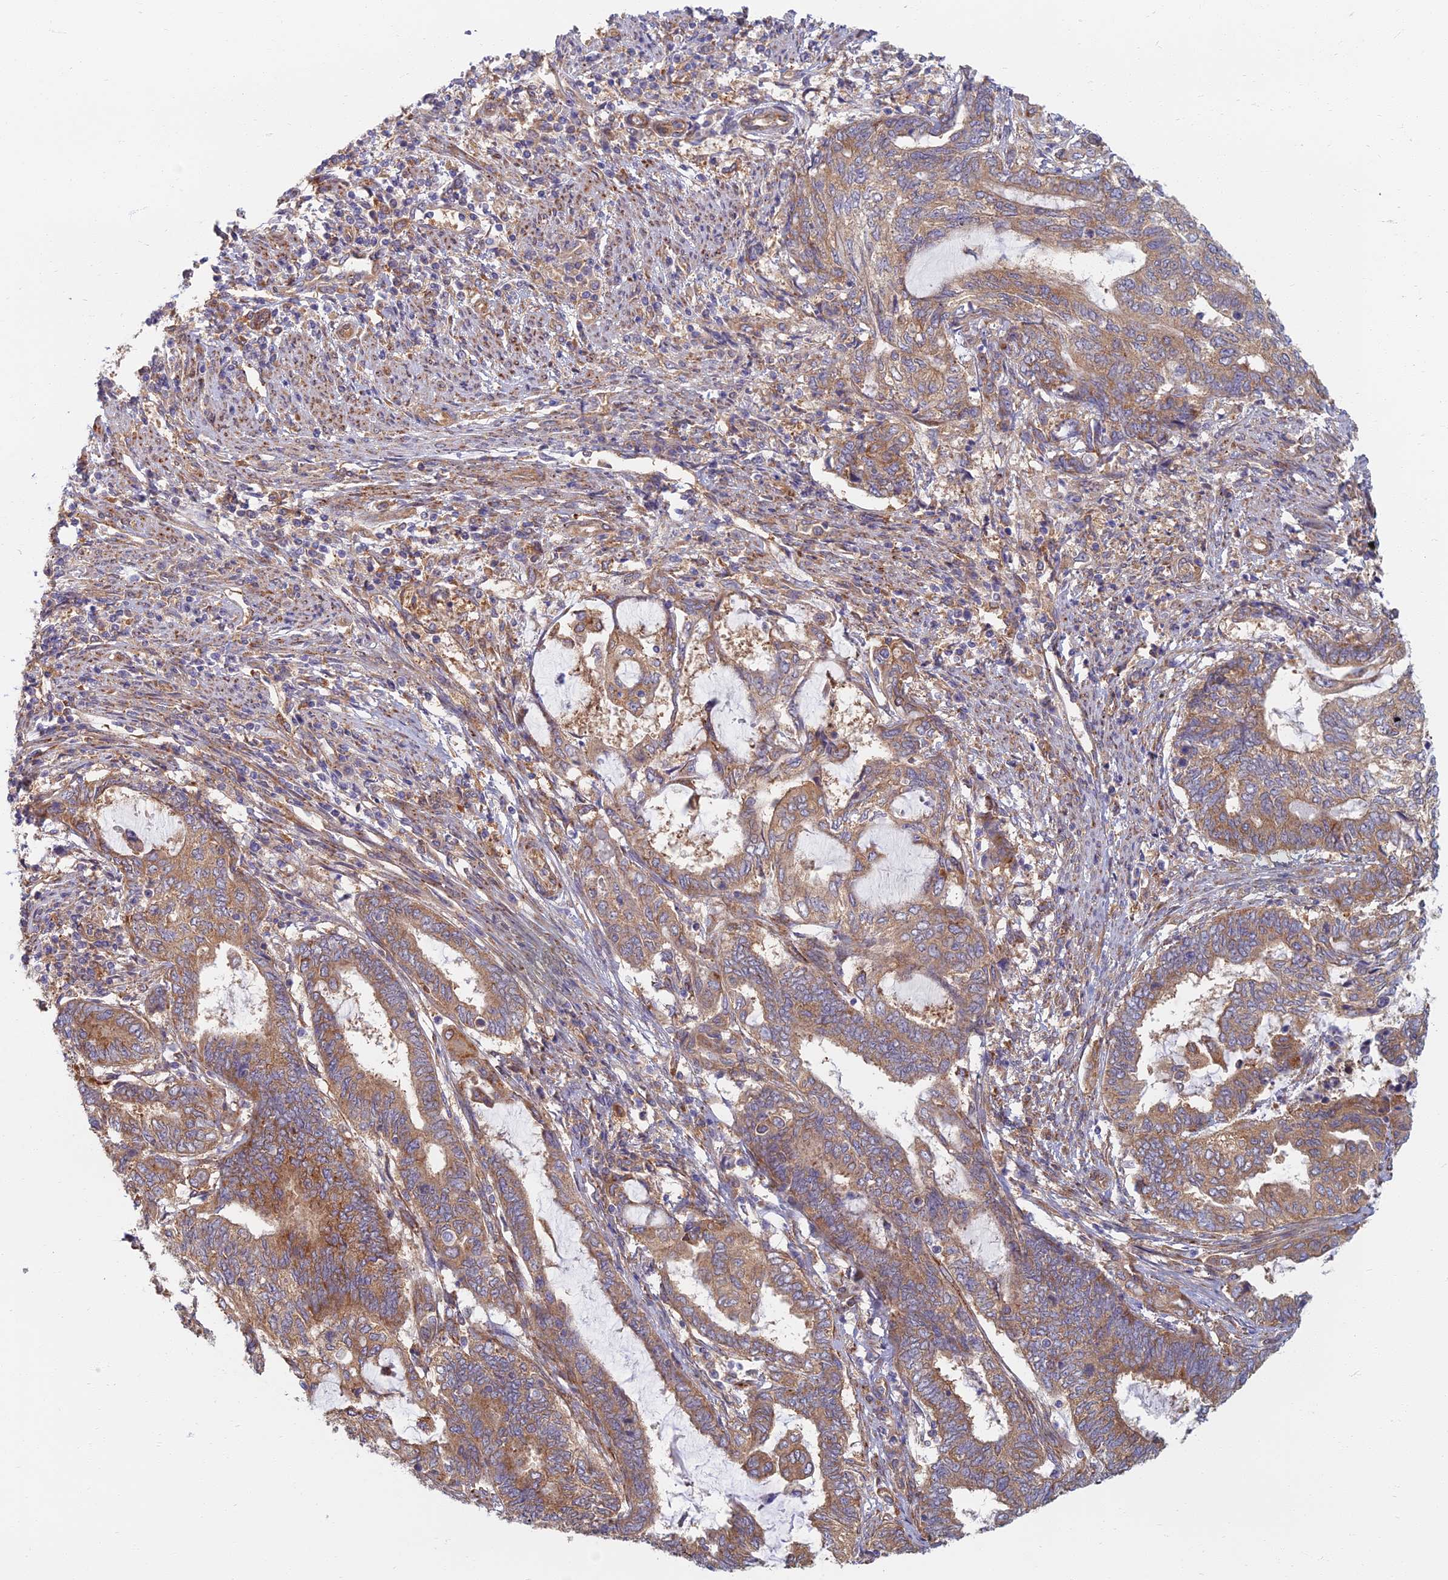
{"staining": {"intensity": "moderate", "quantity": ">75%", "location": "cytoplasmic/membranous"}, "tissue": "endometrial cancer", "cell_type": "Tumor cells", "image_type": "cancer", "snomed": [{"axis": "morphology", "description": "Adenocarcinoma, NOS"}, {"axis": "topography", "description": "Uterus"}, {"axis": "topography", "description": "Endometrium"}], "caption": "Moderate cytoplasmic/membranous expression for a protein is present in about >75% of tumor cells of endometrial adenocarcinoma using immunohistochemistry.", "gene": "RBSN", "patient": {"sex": "female", "age": 70}}